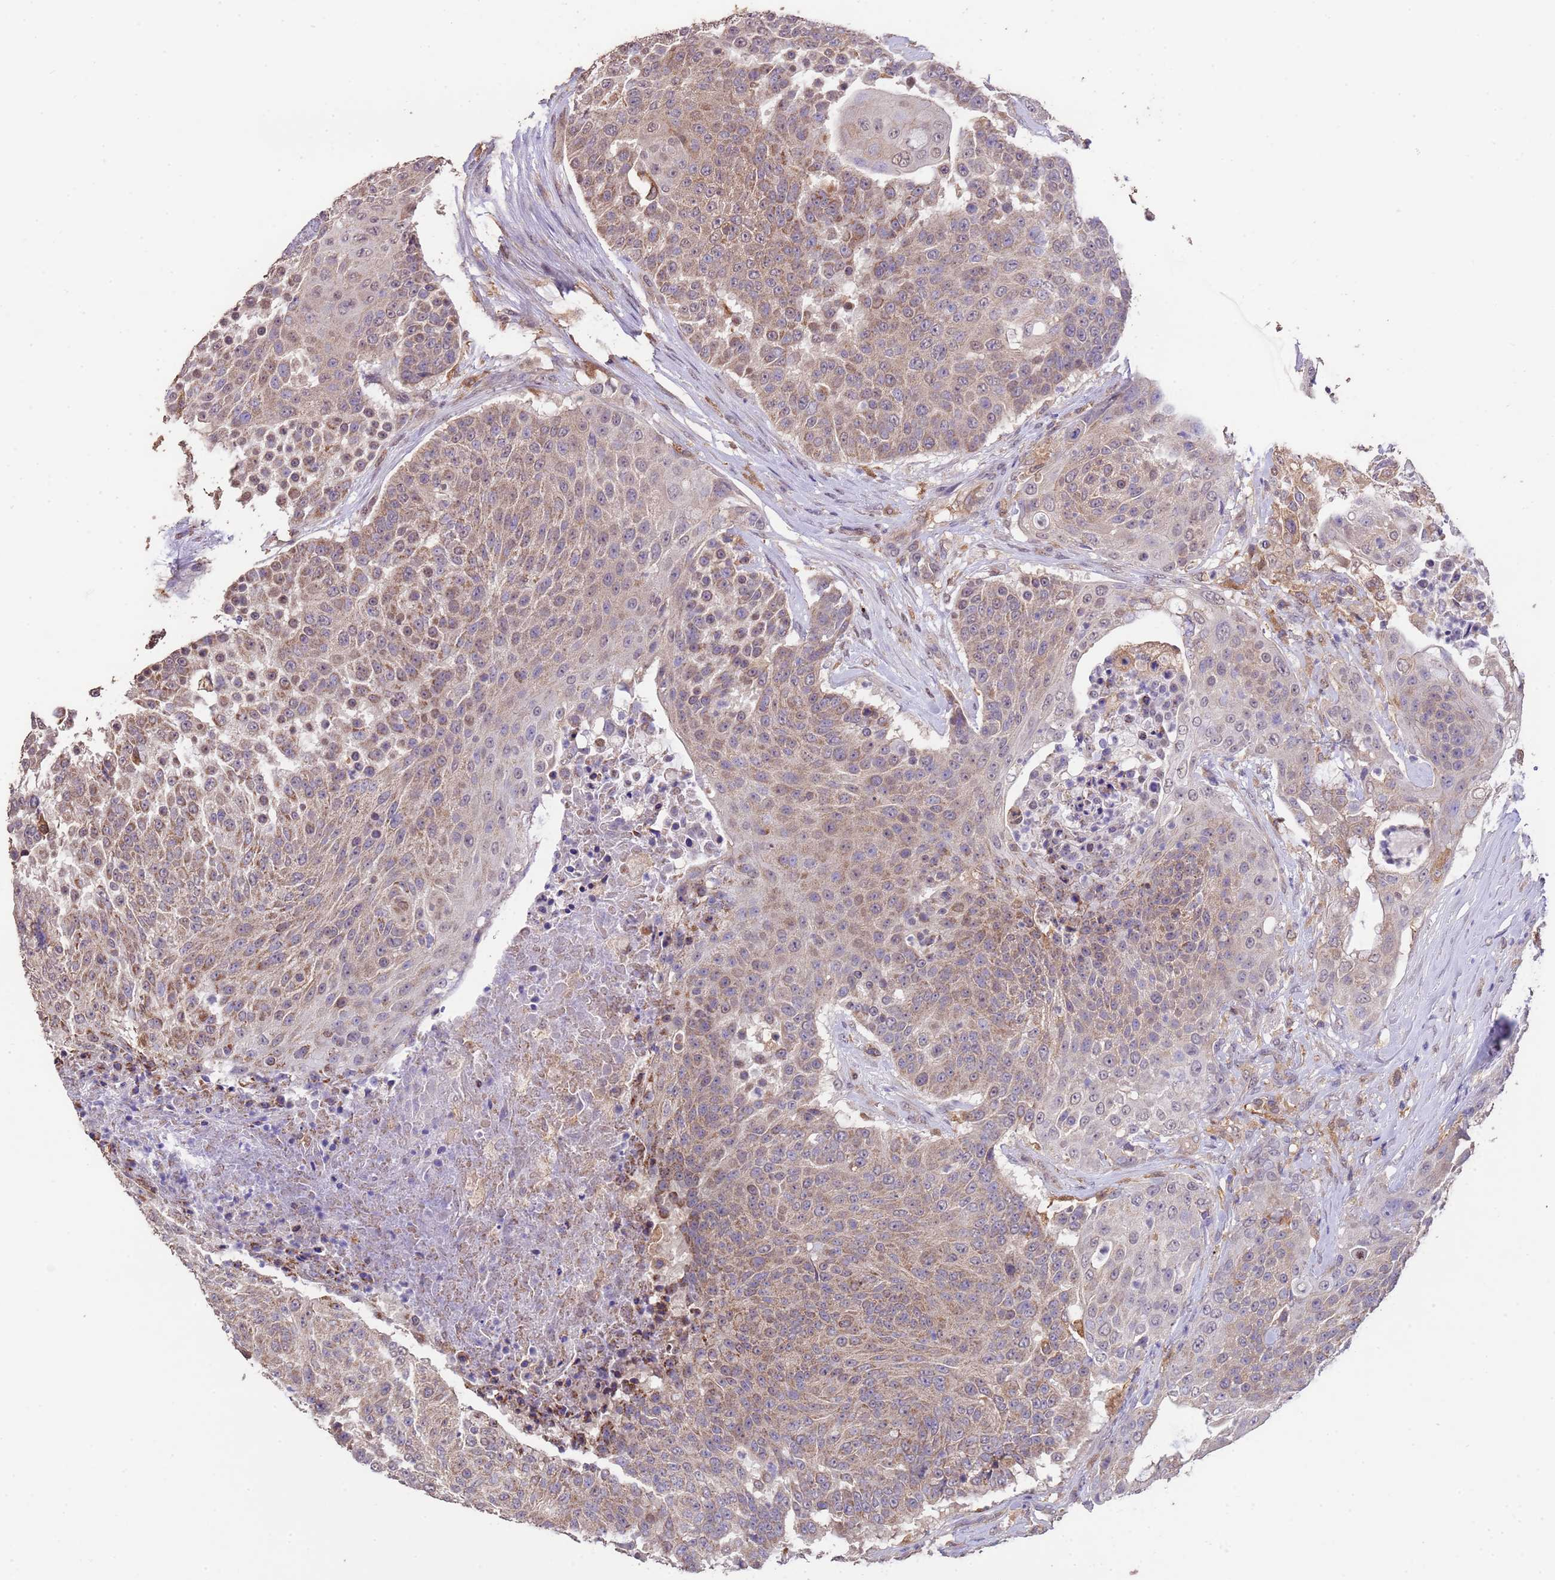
{"staining": {"intensity": "weak", "quantity": ">75%", "location": "cytoplasmic/membranous"}, "tissue": "urothelial cancer", "cell_type": "Tumor cells", "image_type": "cancer", "snomed": [{"axis": "morphology", "description": "Urothelial carcinoma, High grade"}, {"axis": "topography", "description": "Urinary bladder"}], "caption": "Weak cytoplasmic/membranous expression for a protein is identified in approximately >75% of tumor cells of urothelial carcinoma (high-grade) using immunohistochemistry.", "gene": "NPHP1", "patient": {"sex": "female", "age": 63}}